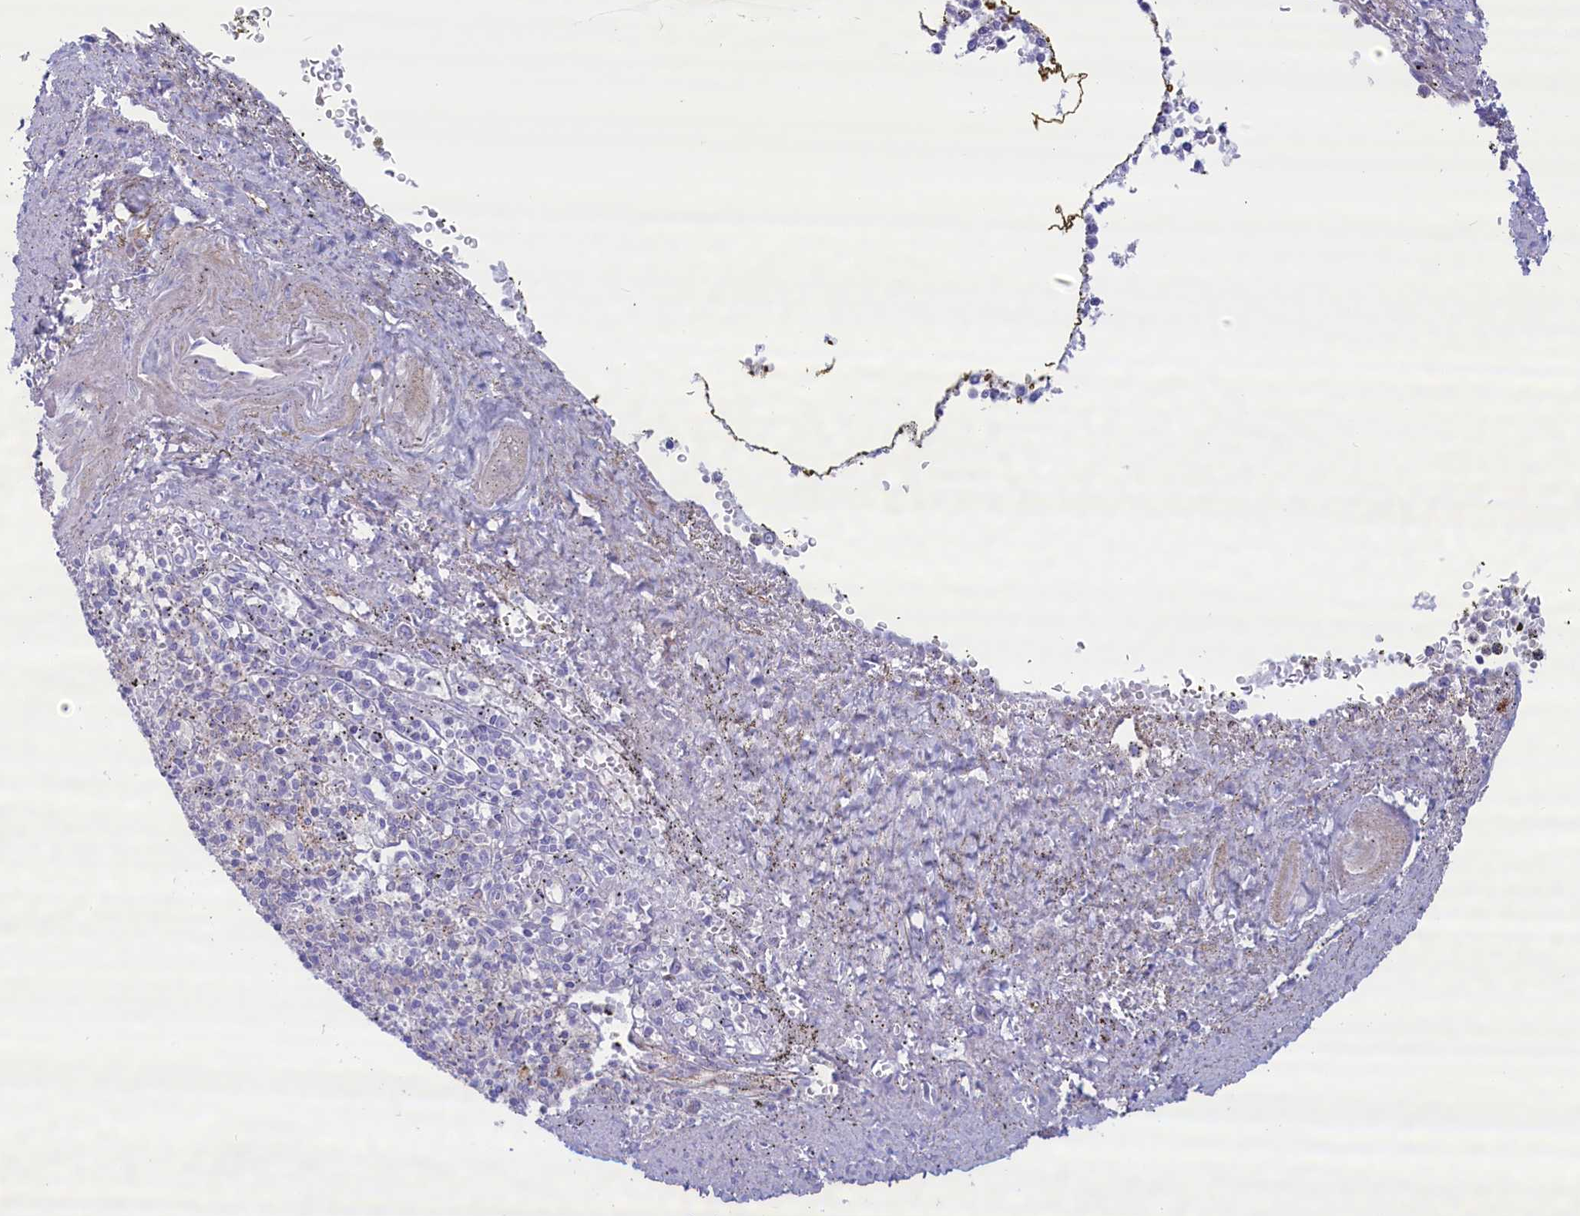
{"staining": {"intensity": "negative", "quantity": "none", "location": "none"}, "tissue": "spleen", "cell_type": "Cells in red pulp", "image_type": "normal", "snomed": [{"axis": "morphology", "description": "Normal tissue, NOS"}, {"axis": "topography", "description": "Spleen"}], "caption": "IHC image of unremarkable spleen: spleen stained with DAB displays no significant protein expression in cells in red pulp.", "gene": "MPV17L2", "patient": {"sex": "male", "age": 72}}